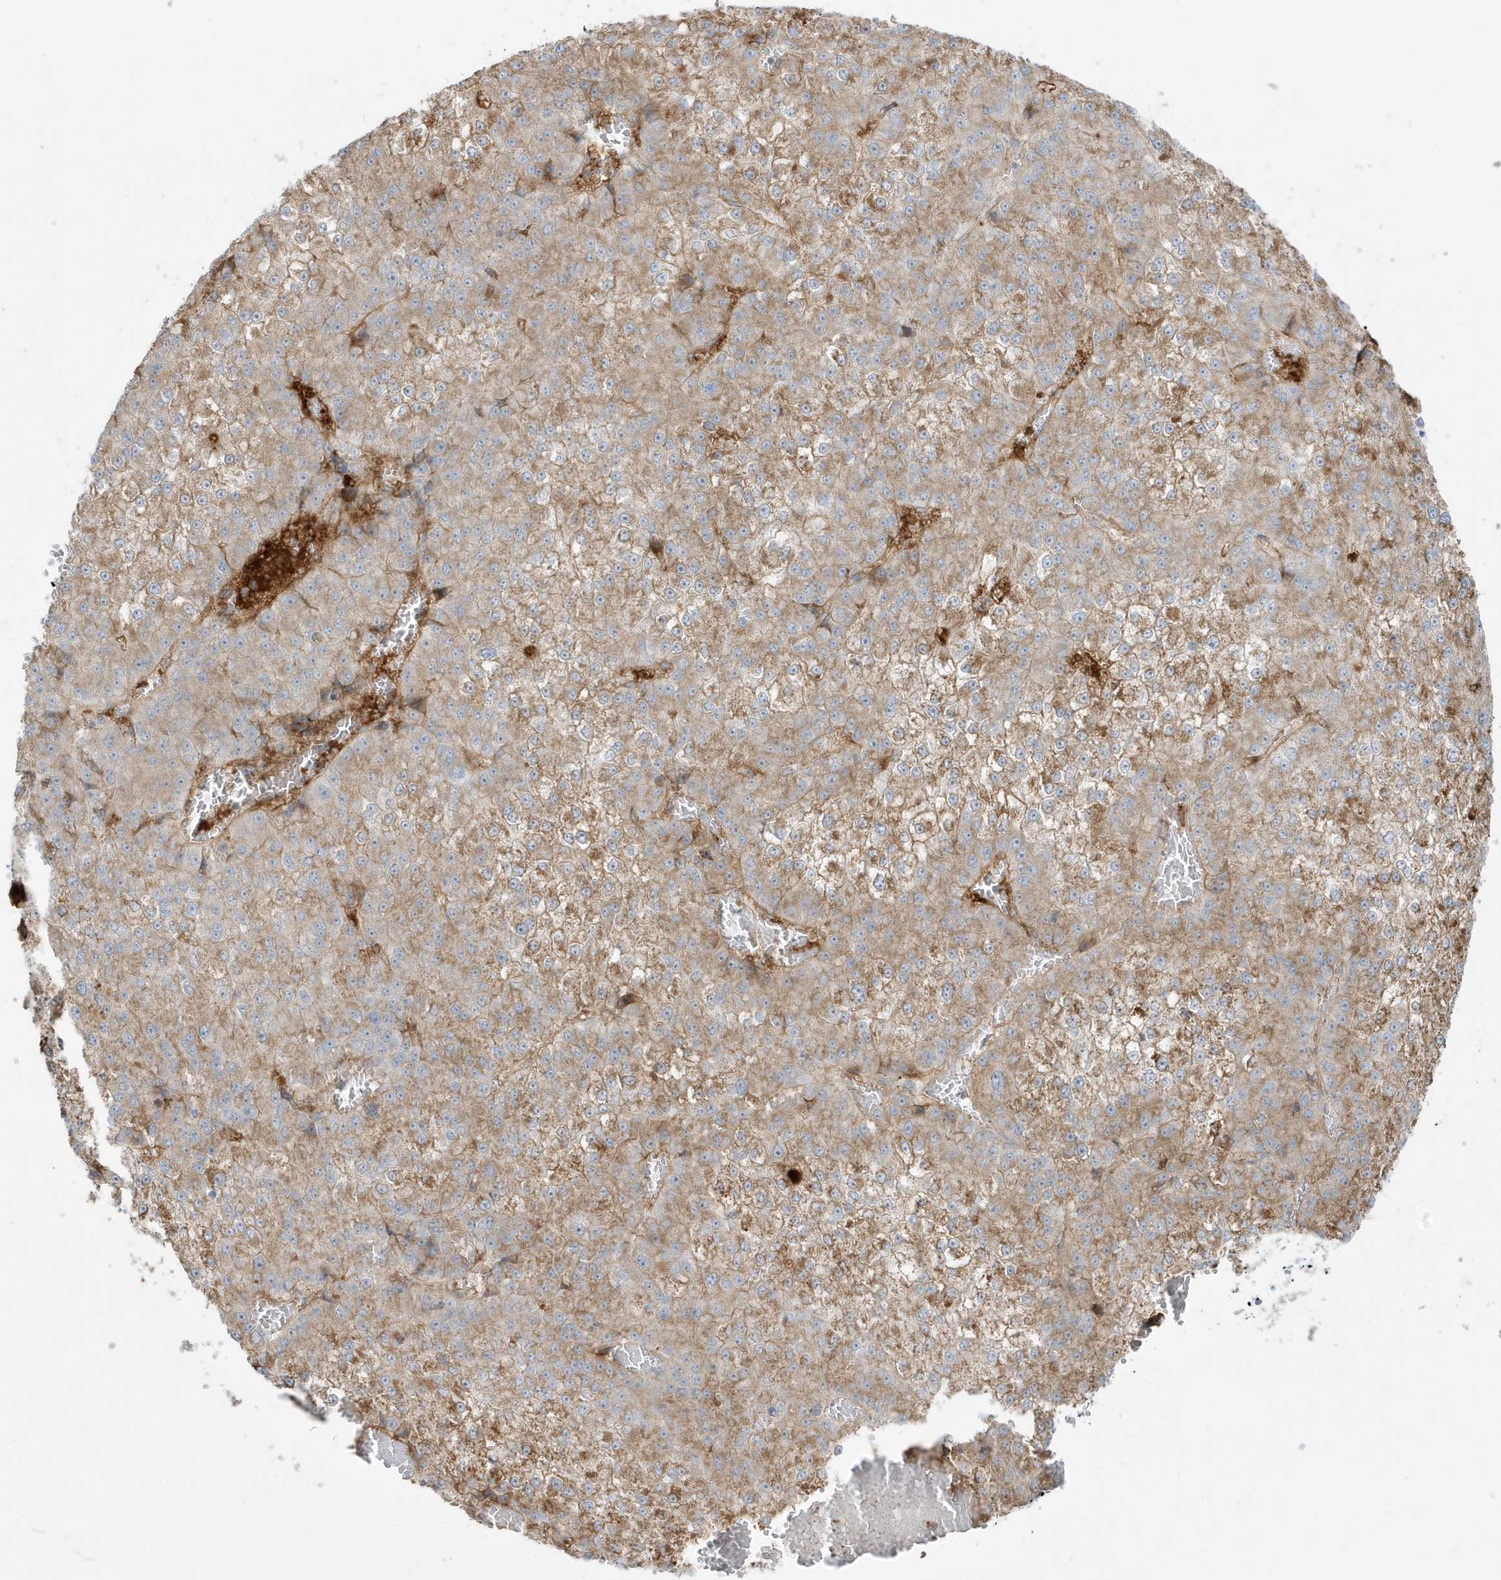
{"staining": {"intensity": "moderate", "quantity": ">75%", "location": "cytoplasmic/membranous"}, "tissue": "liver cancer", "cell_type": "Tumor cells", "image_type": "cancer", "snomed": [{"axis": "morphology", "description": "Carcinoma, Hepatocellular, NOS"}, {"axis": "topography", "description": "Liver"}], "caption": "Hepatocellular carcinoma (liver) stained with DAB (3,3'-diaminobenzidine) immunohistochemistry (IHC) exhibits medium levels of moderate cytoplasmic/membranous staining in approximately >75% of tumor cells.", "gene": "IFT57", "patient": {"sex": "female", "age": 73}}